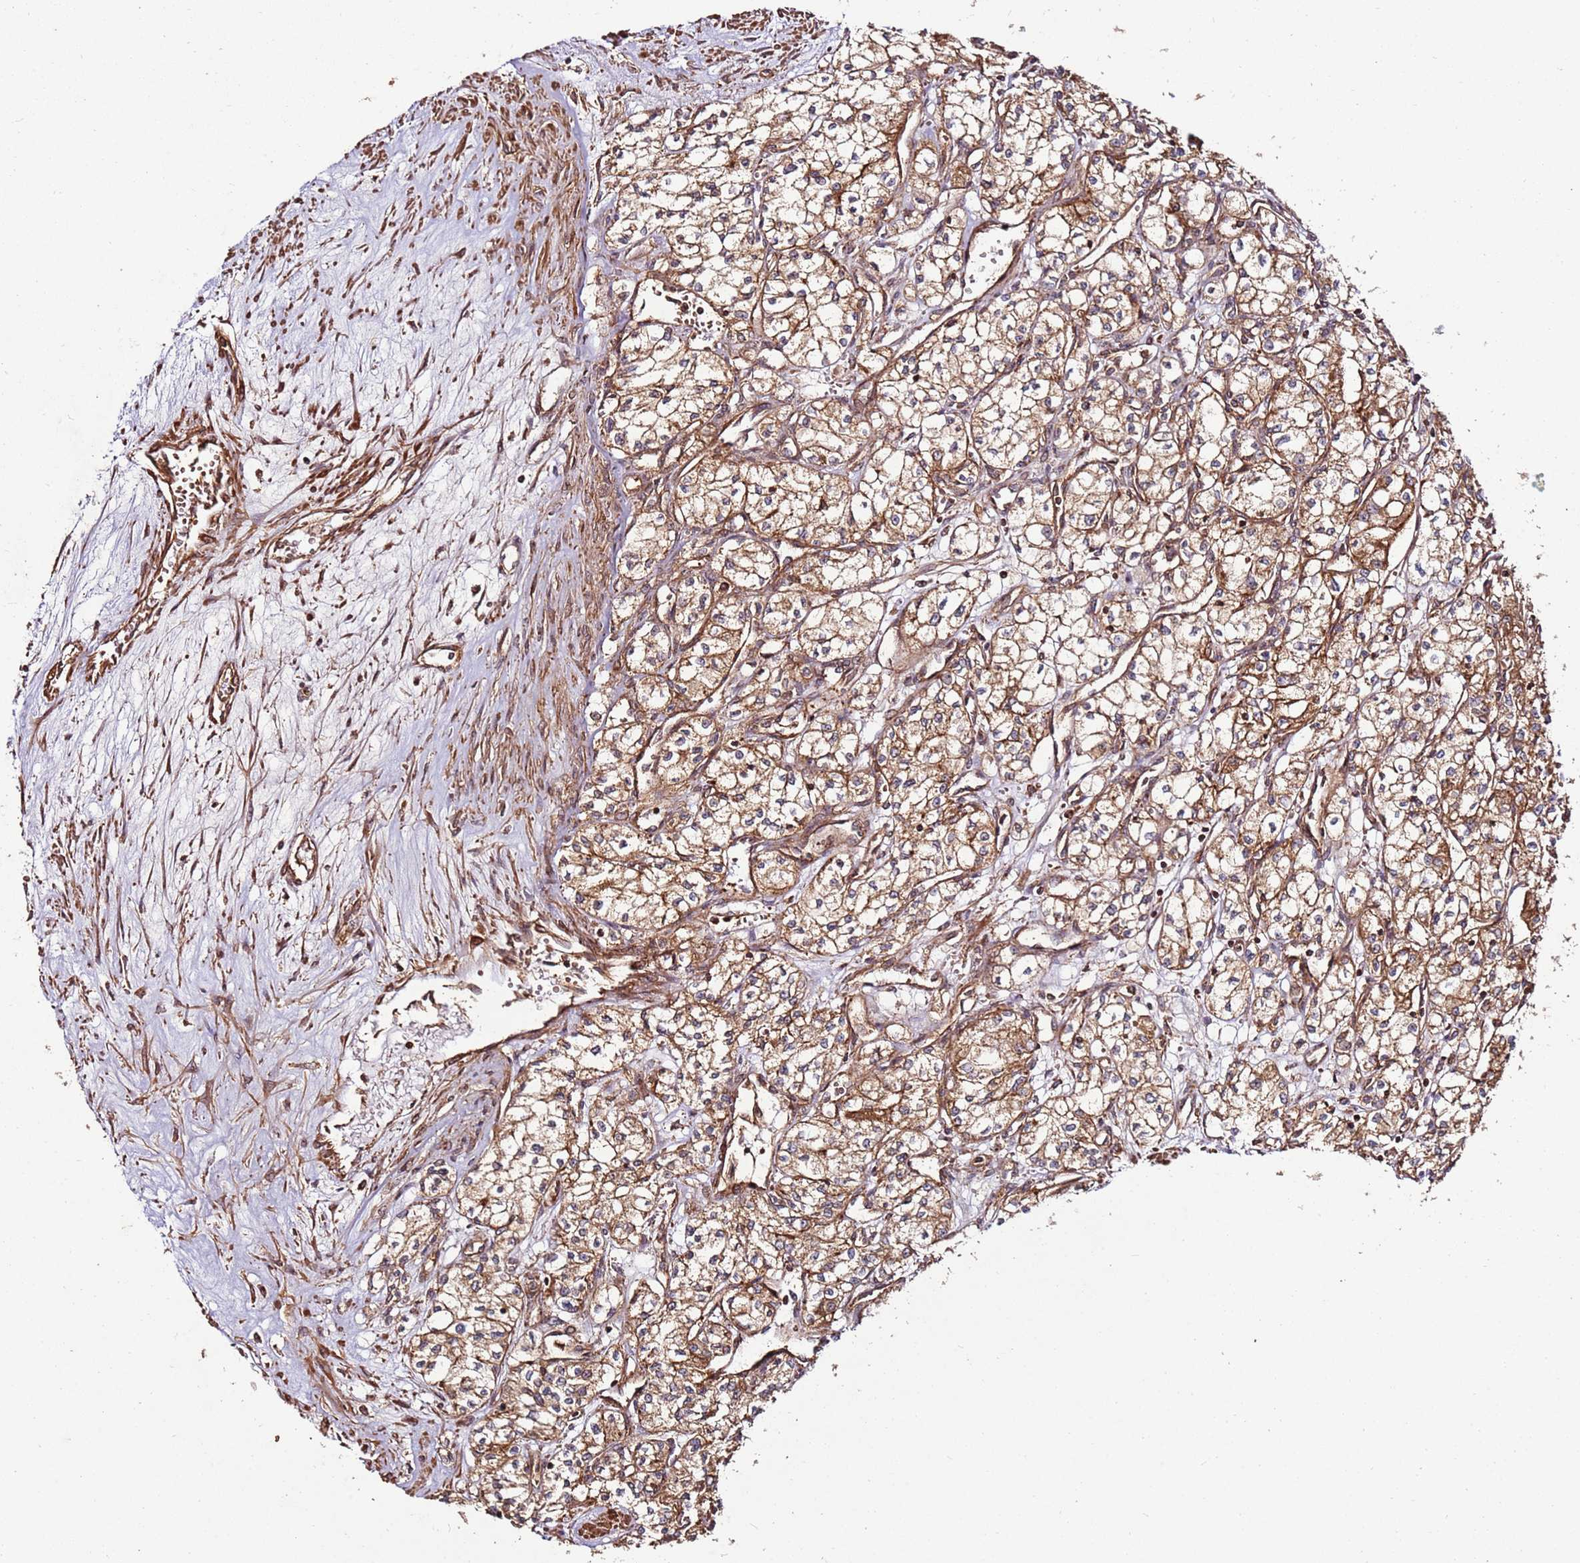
{"staining": {"intensity": "moderate", "quantity": ">75%", "location": "cytoplasmic/membranous"}, "tissue": "renal cancer", "cell_type": "Tumor cells", "image_type": "cancer", "snomed": [{"axis": "morphology", "description": "Adenocarcinoma, NOS"}, {"axis": "topography", "description": "Kidney"}], "caption": "The immunohistochemical stain highlights moderate cytoplasmic/membranous positivity in tumor cells of renal cancer tissue.", "gene": "FAM186A", "patient": {"sex": "male", "age": 59}}